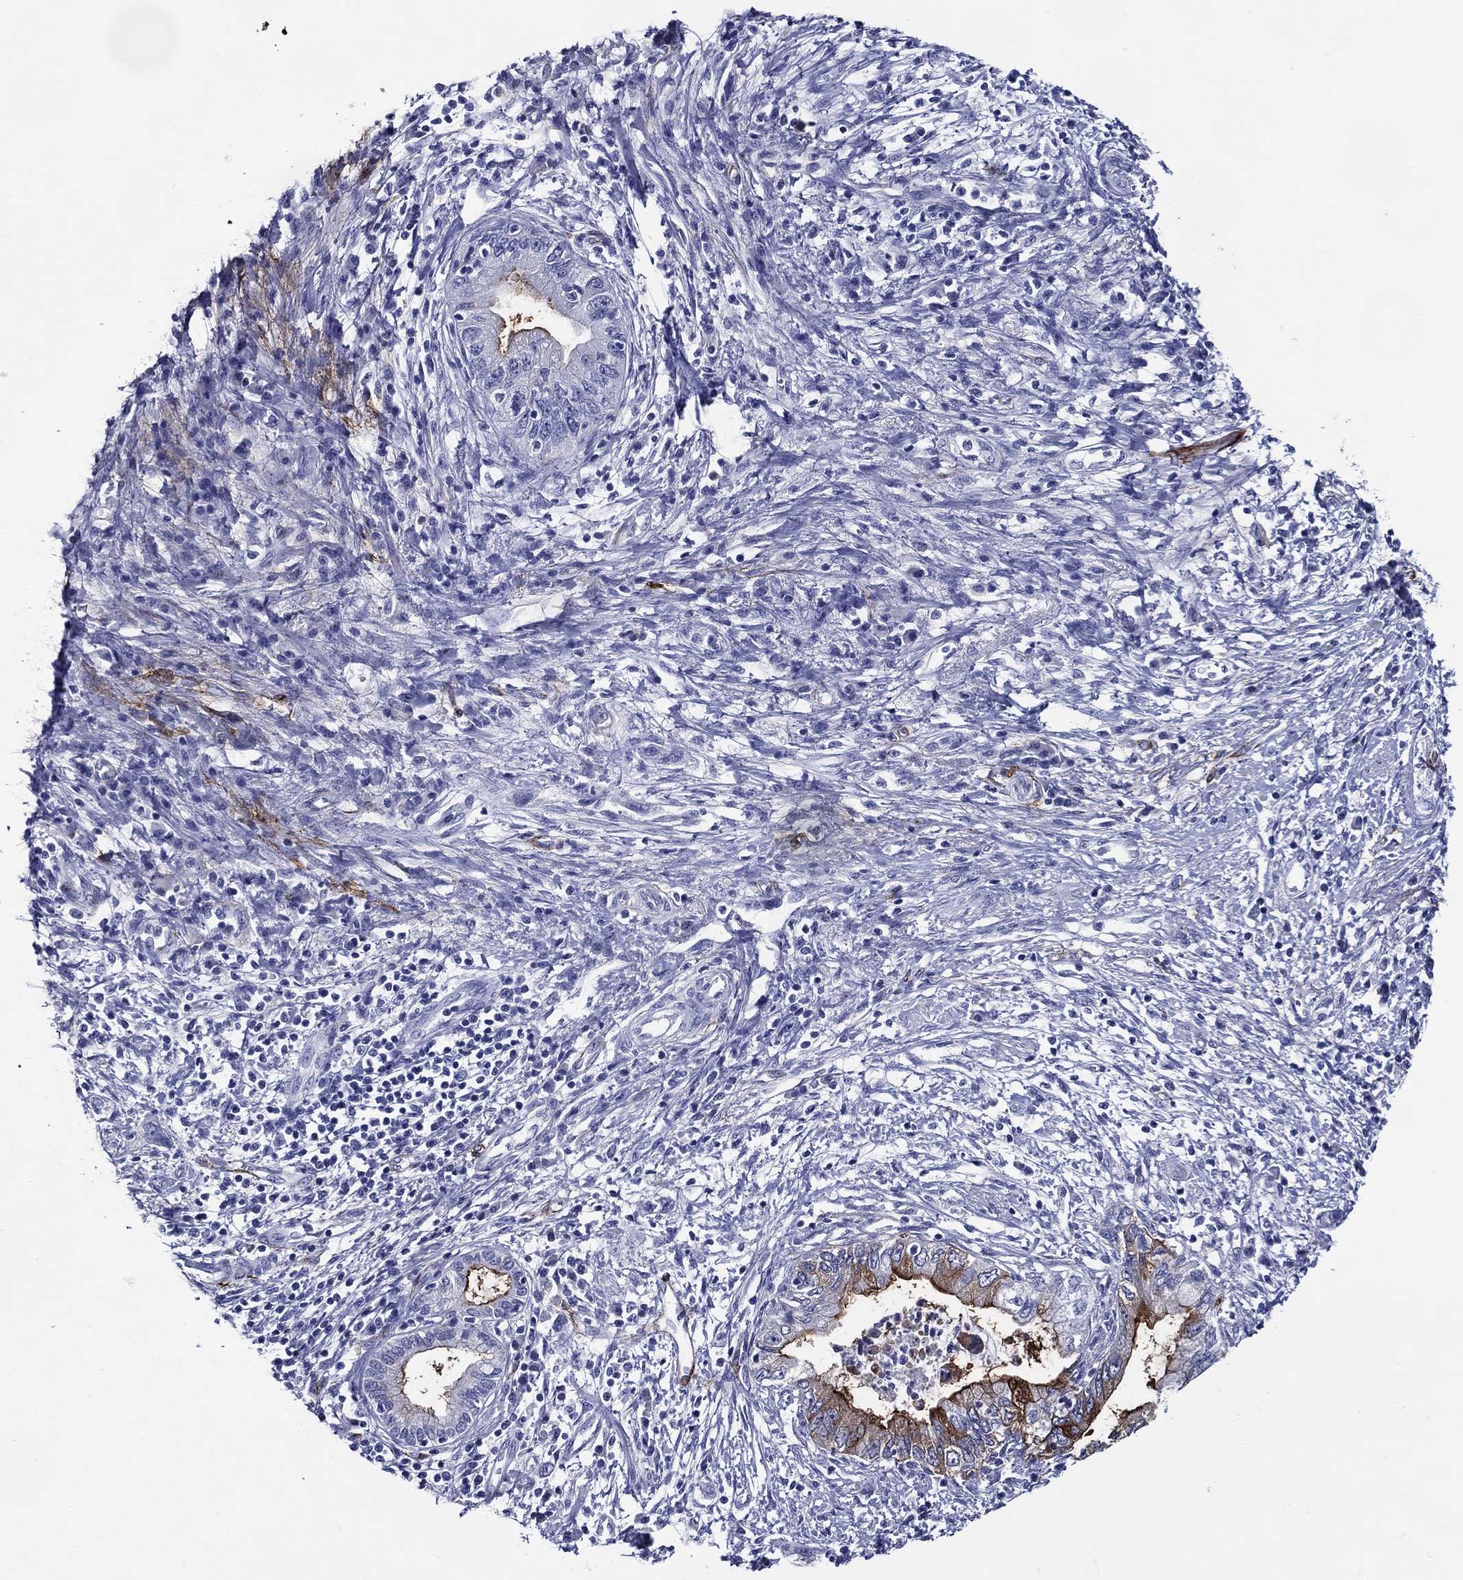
{"staining": {"intensity": "strong", "quantity": "<25%", "location": "cytoplasmic/membranous"}, "tissue": "pancreatic cancer", "cell_type": "Tumor cells", "image_type": "cancer", "snomed": [{"axis": "morphology", "description": "Adenocarcinoma, NOS"}, {"axis": "topography", "description": "Pancreas"}], "caption": "Pancreatic adenocarcinoma stained for a protein shows strong cytoplasmic/membranous positivity in tumor cells.", "gene": "ACE2", "patient": {"sex": "female", "age": 73}}